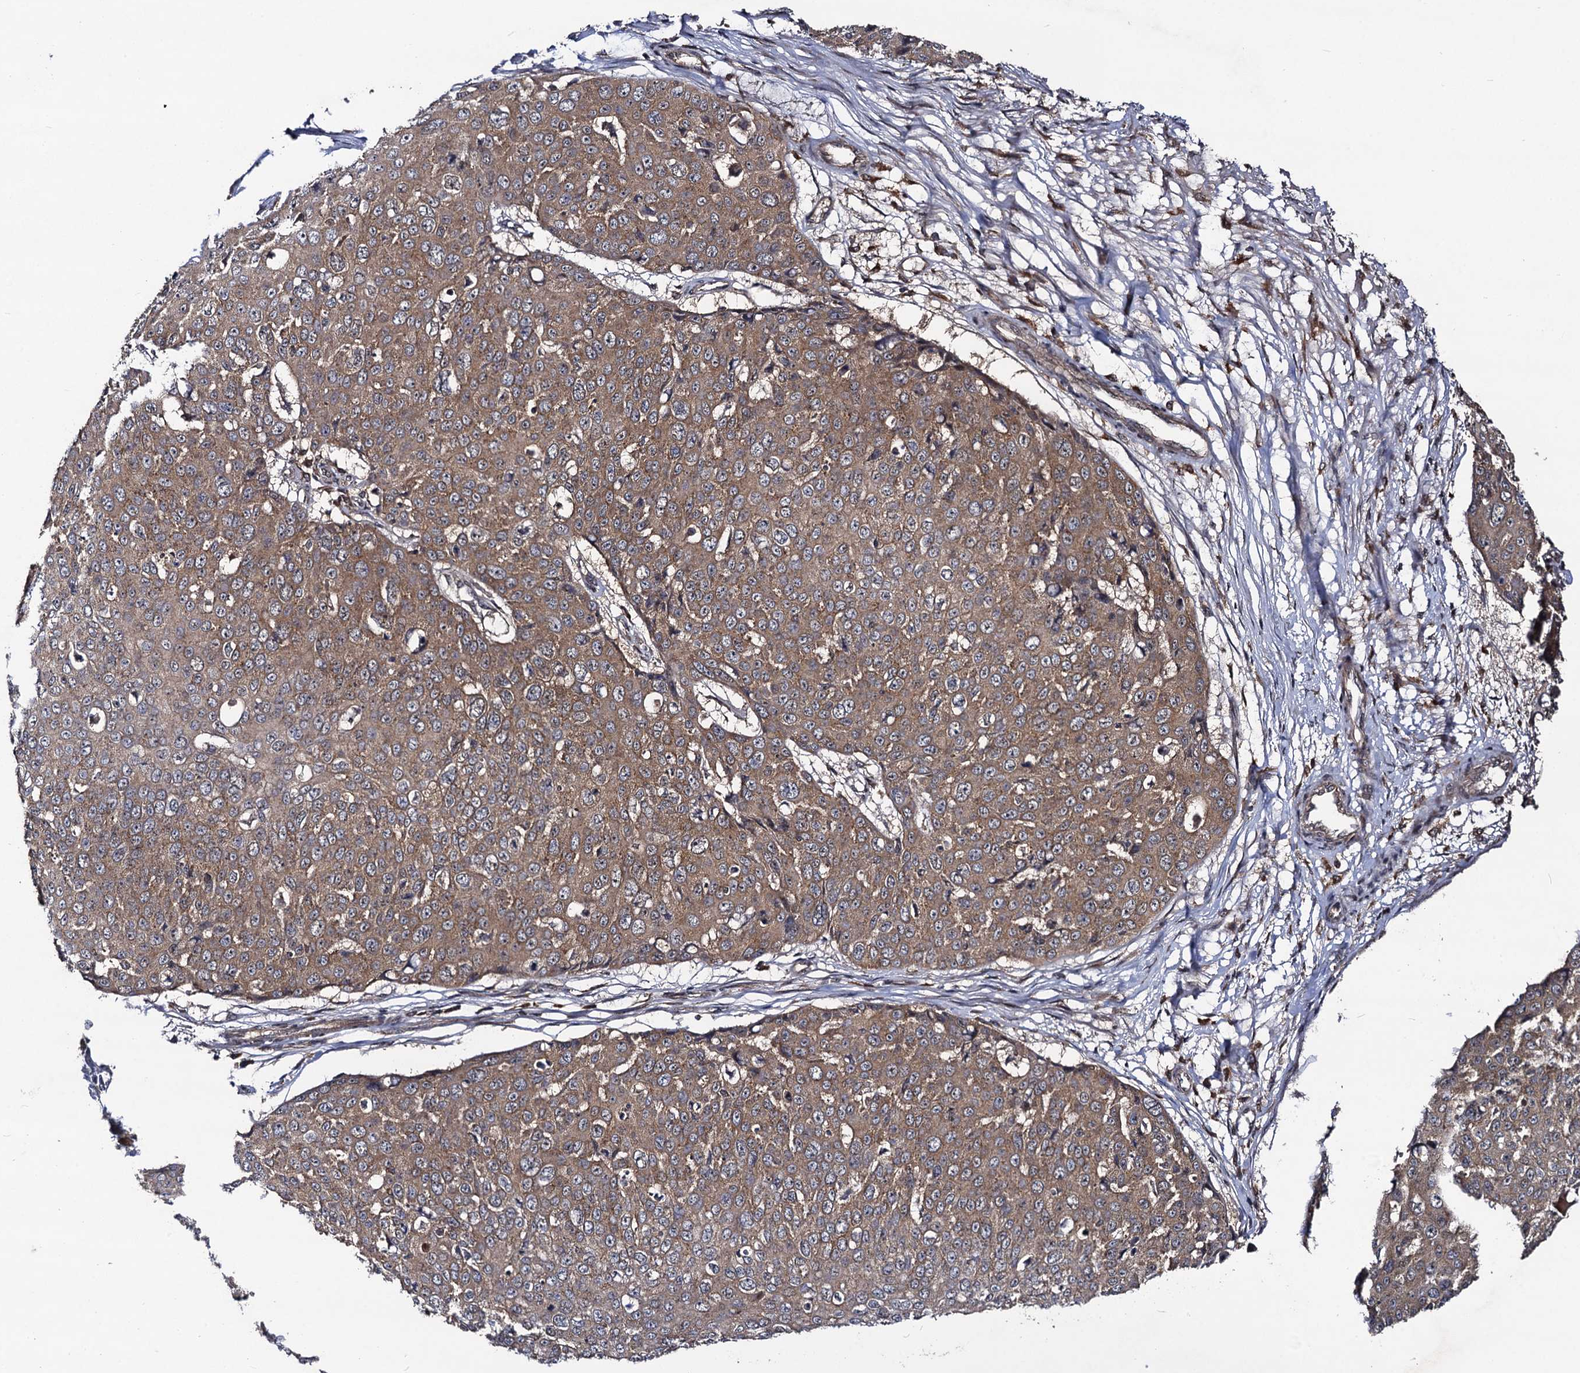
{"staining": {"intensity": "moderate", "quantity": ">75%", "location": "cytoplasmic/membranous"}, "tissue": "skin cancer", "cell_type": "Tumor cells", "image_type": "cancer", "snomed": [{"axis": "morphology", "description": "Squamous cell carcinoma, NOS"}, {"axis": "topography", "description": "Skin"}], "caption": "A micrograph showing moderate cytoplasmic/membranous expression in approximately >75% of tumor cells in squamous cell carcinoma (skin), as visualized by brown immunohistochemical staining.", "gene": "KXD1", "patient": {"sex": "male", "age": 71}}